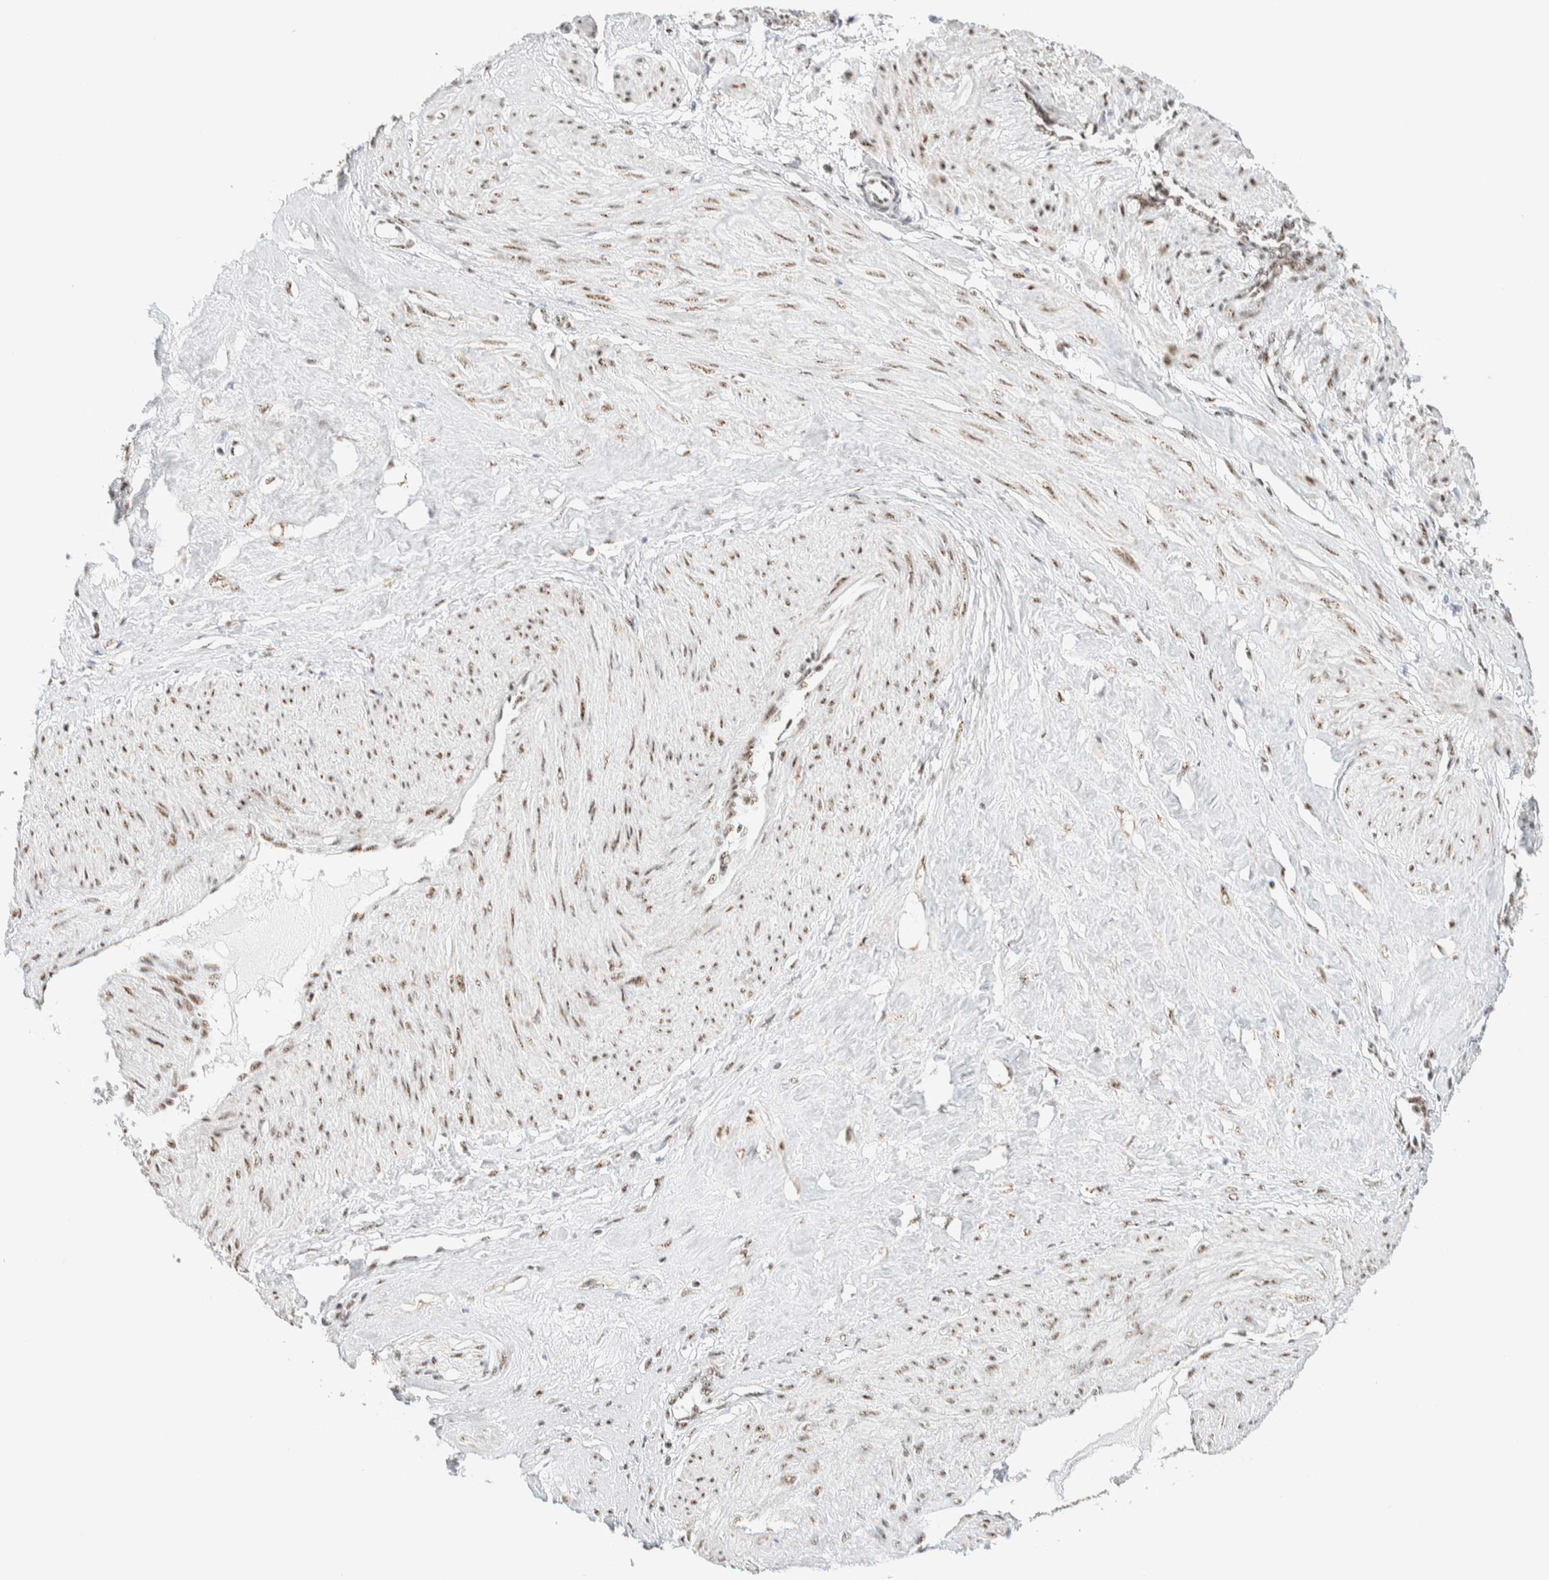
{"staining": {"intensity": "weak", "quantity": ">75%", "location": "nuclear"}, "tissue": "smooth muscle", "cell_type": "Smooth muscle cells", "image_type": "normal", "snomed": [{"axis": "morphology", "description": "Normal tissue, NOS"}, {"axis": "topography", "description": "Endometrium"}], "caption": "Smooth muscle cells display low levels of weak nuclear expression in about >75% of cells in benign smooth muscle.", "gene": "SON", "patient": {"sex": "female", "age": 33}}